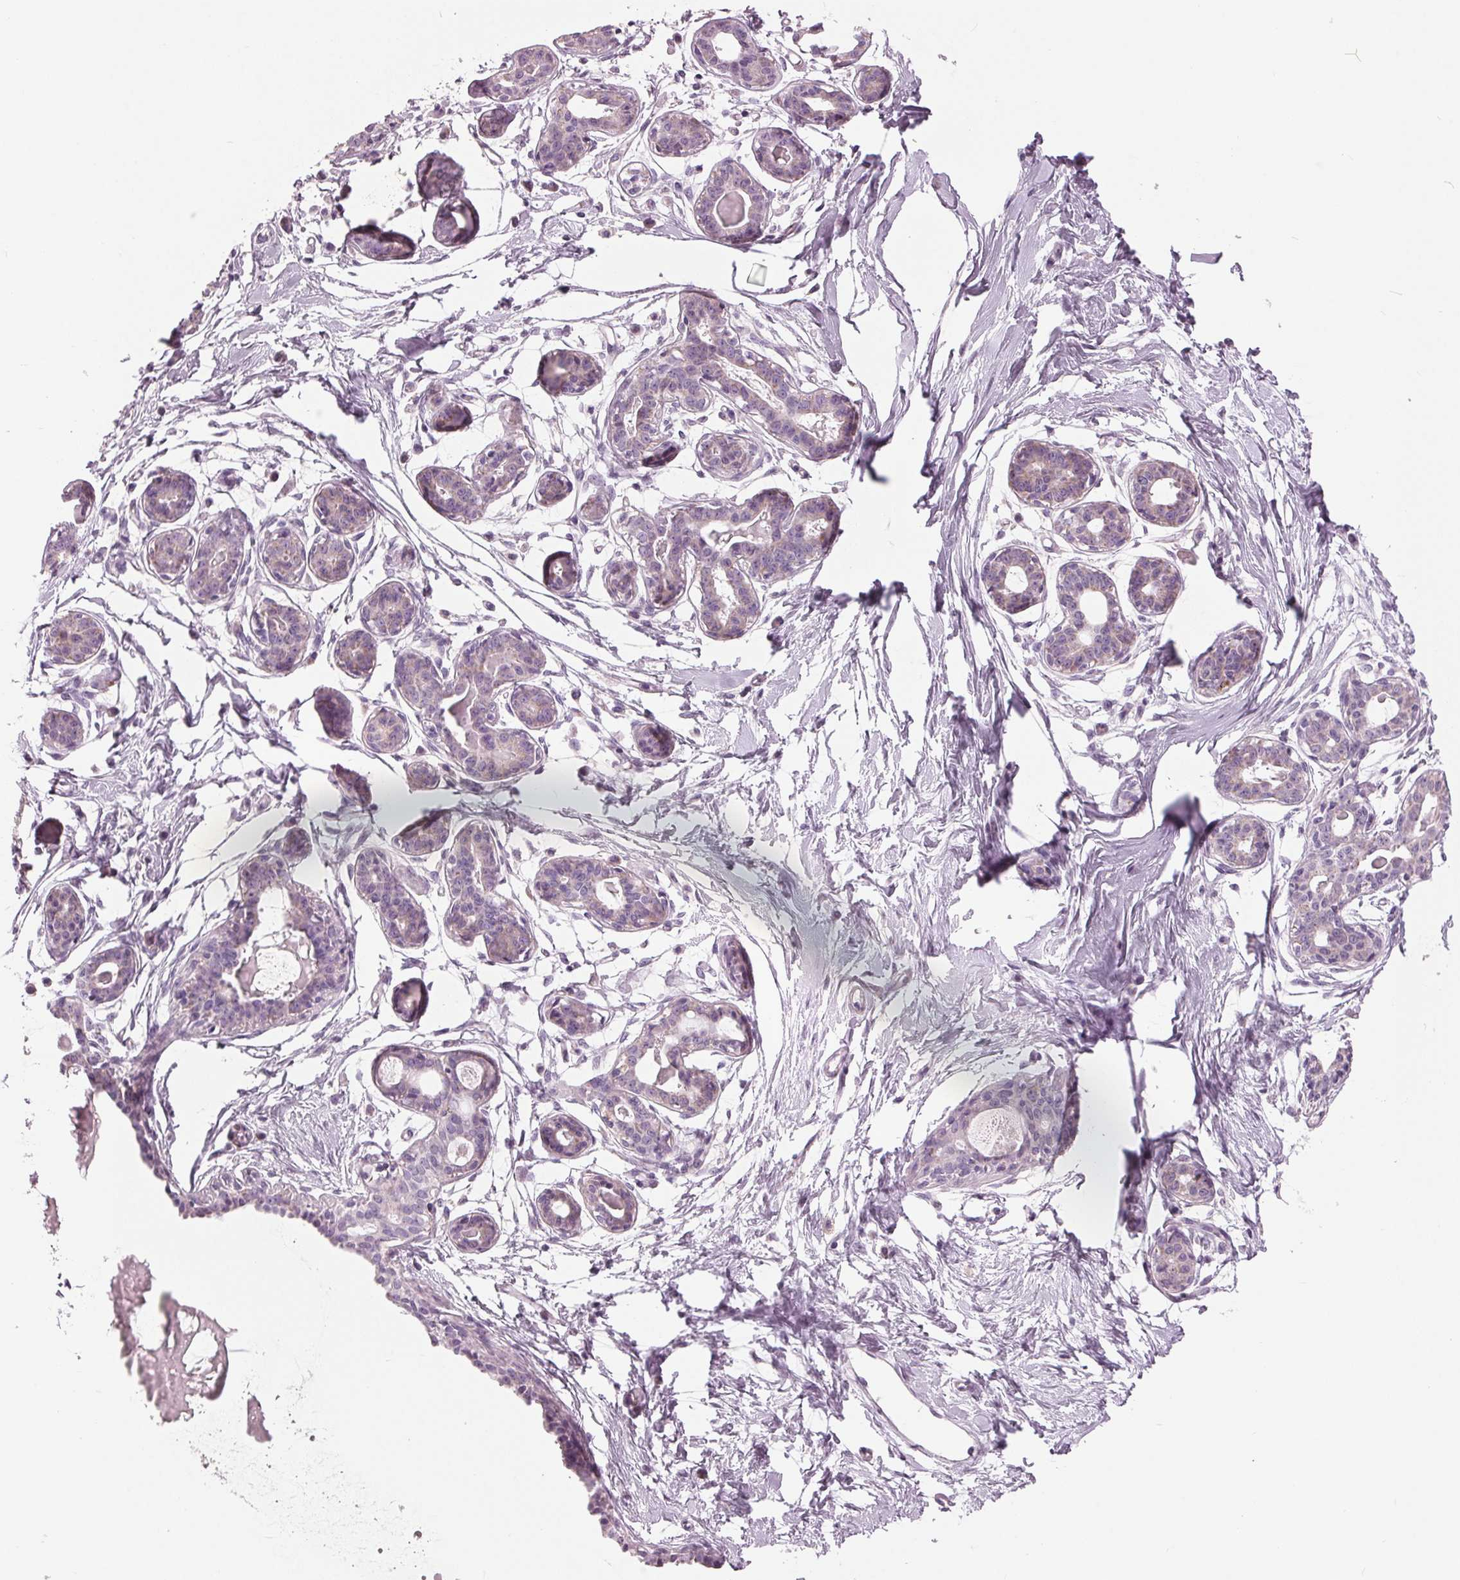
{"staining": {"intensity": "negative", "quantity": "none", "location": "none"}, "tissue": "breast", "cell_type": "Adipocytes", "image_type": "normal", "snomed": [{"axis": "morphology", "description": "Normal tissue, NOS"}, {"axis": "topography", "description": "Breast"}], "caption": "IHC image of normal breast: human breast stained with DAB displays no significant protein staining in adipocytes.", "gene": "SAMD4A", "patient": {"sex": "female", "age": 45}}